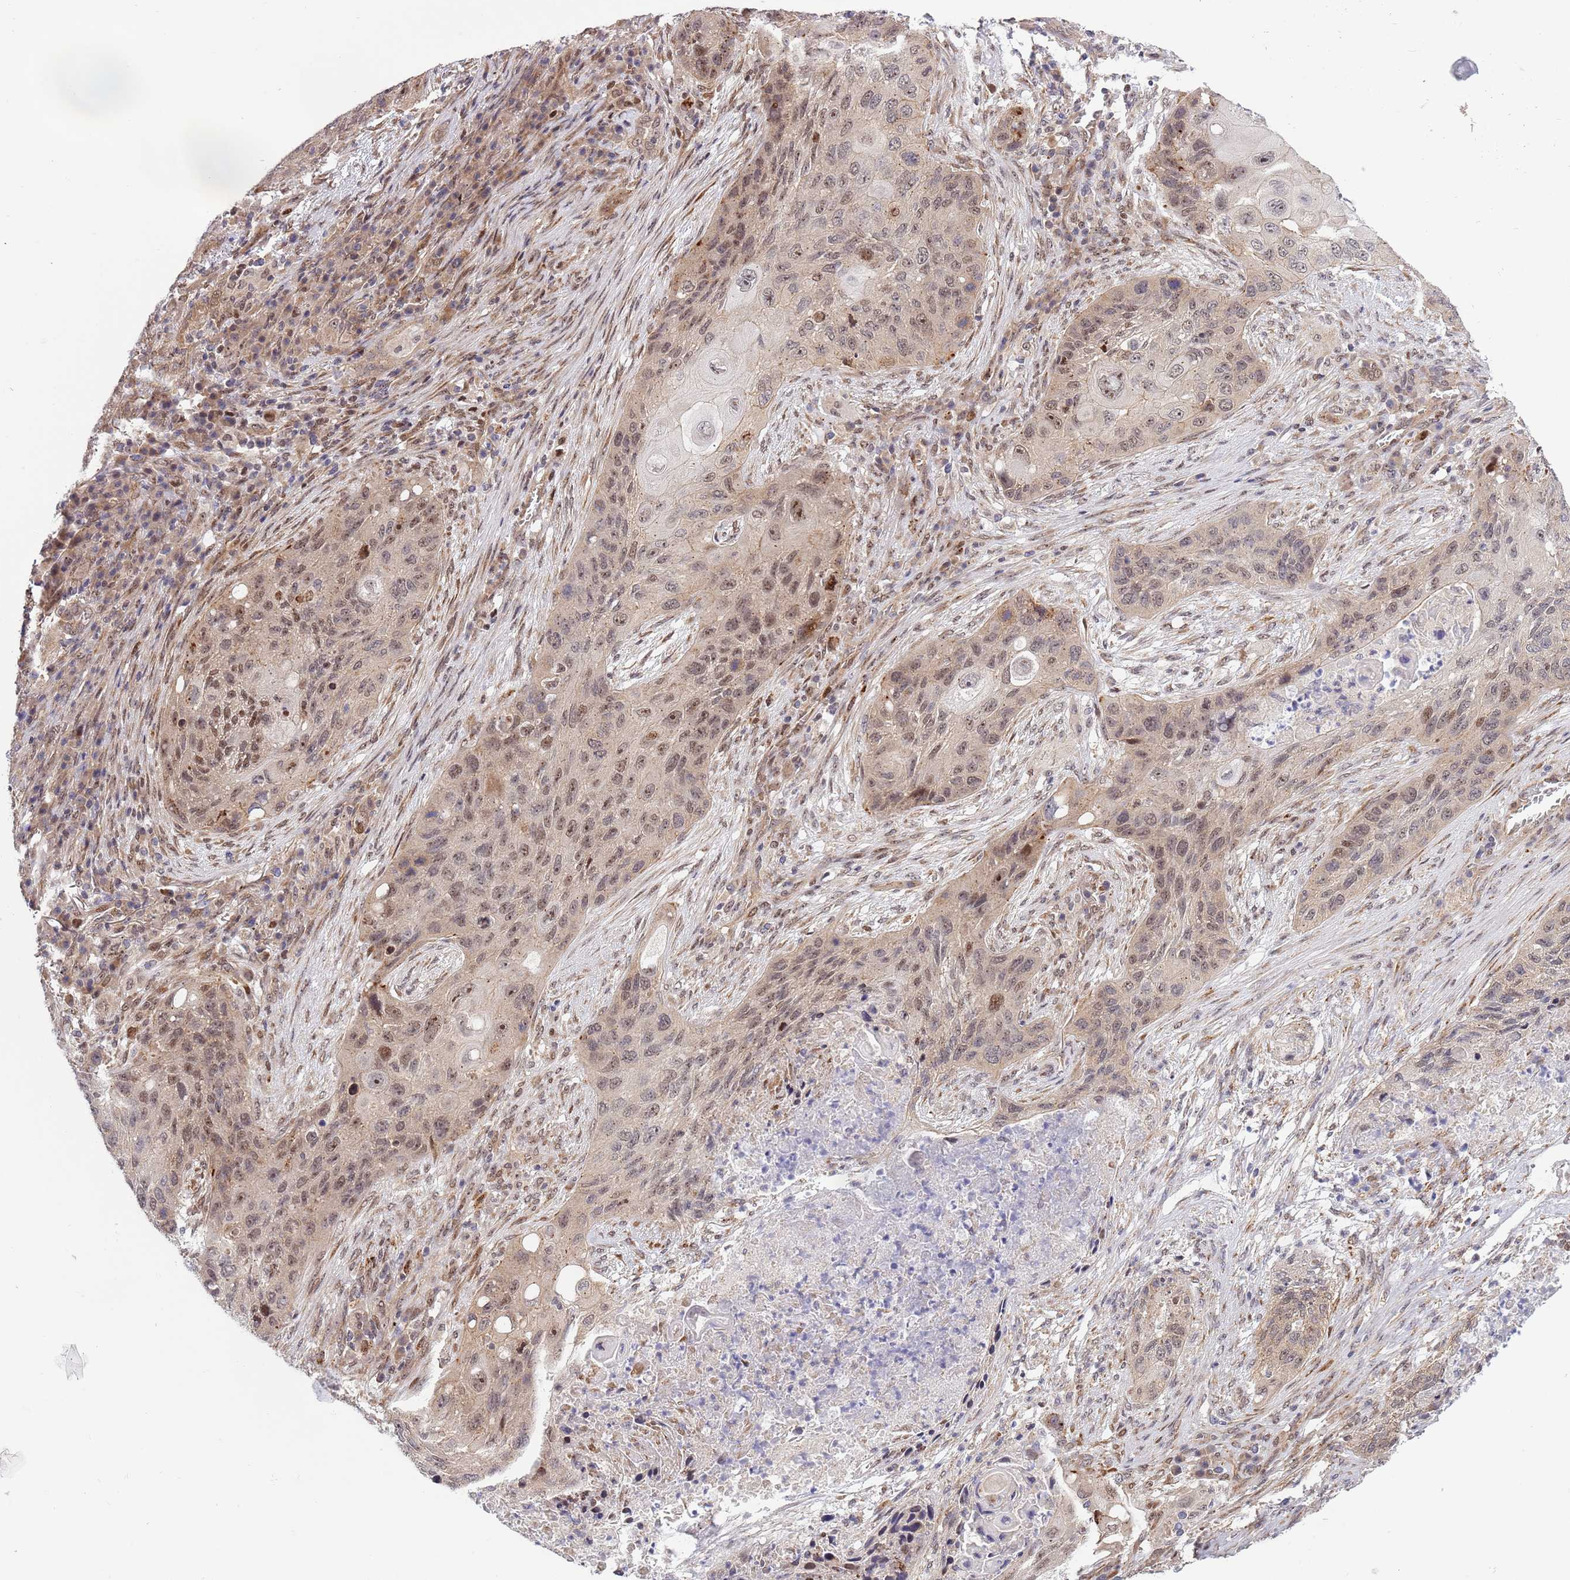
{"staining": {"intensity": "weak", "quantity": ">75%", "location": "nuclear"}, "tissue": "lung cancer", "cell_type": "Tumor cells", "image_type": "cancer", "snomed": [{"axis": "morphology", "description": "Squamous cell carcinoma, NOS"}, {"axis": "topography", "description": "Lung"}], "caption": "This is a histology image of immunohistochemistry staining of lung cancer, which shows weak positivity in the nuclear of tumor cells.", "gene": "TBX10", "patient": {"sex": "female", "age": 63}}